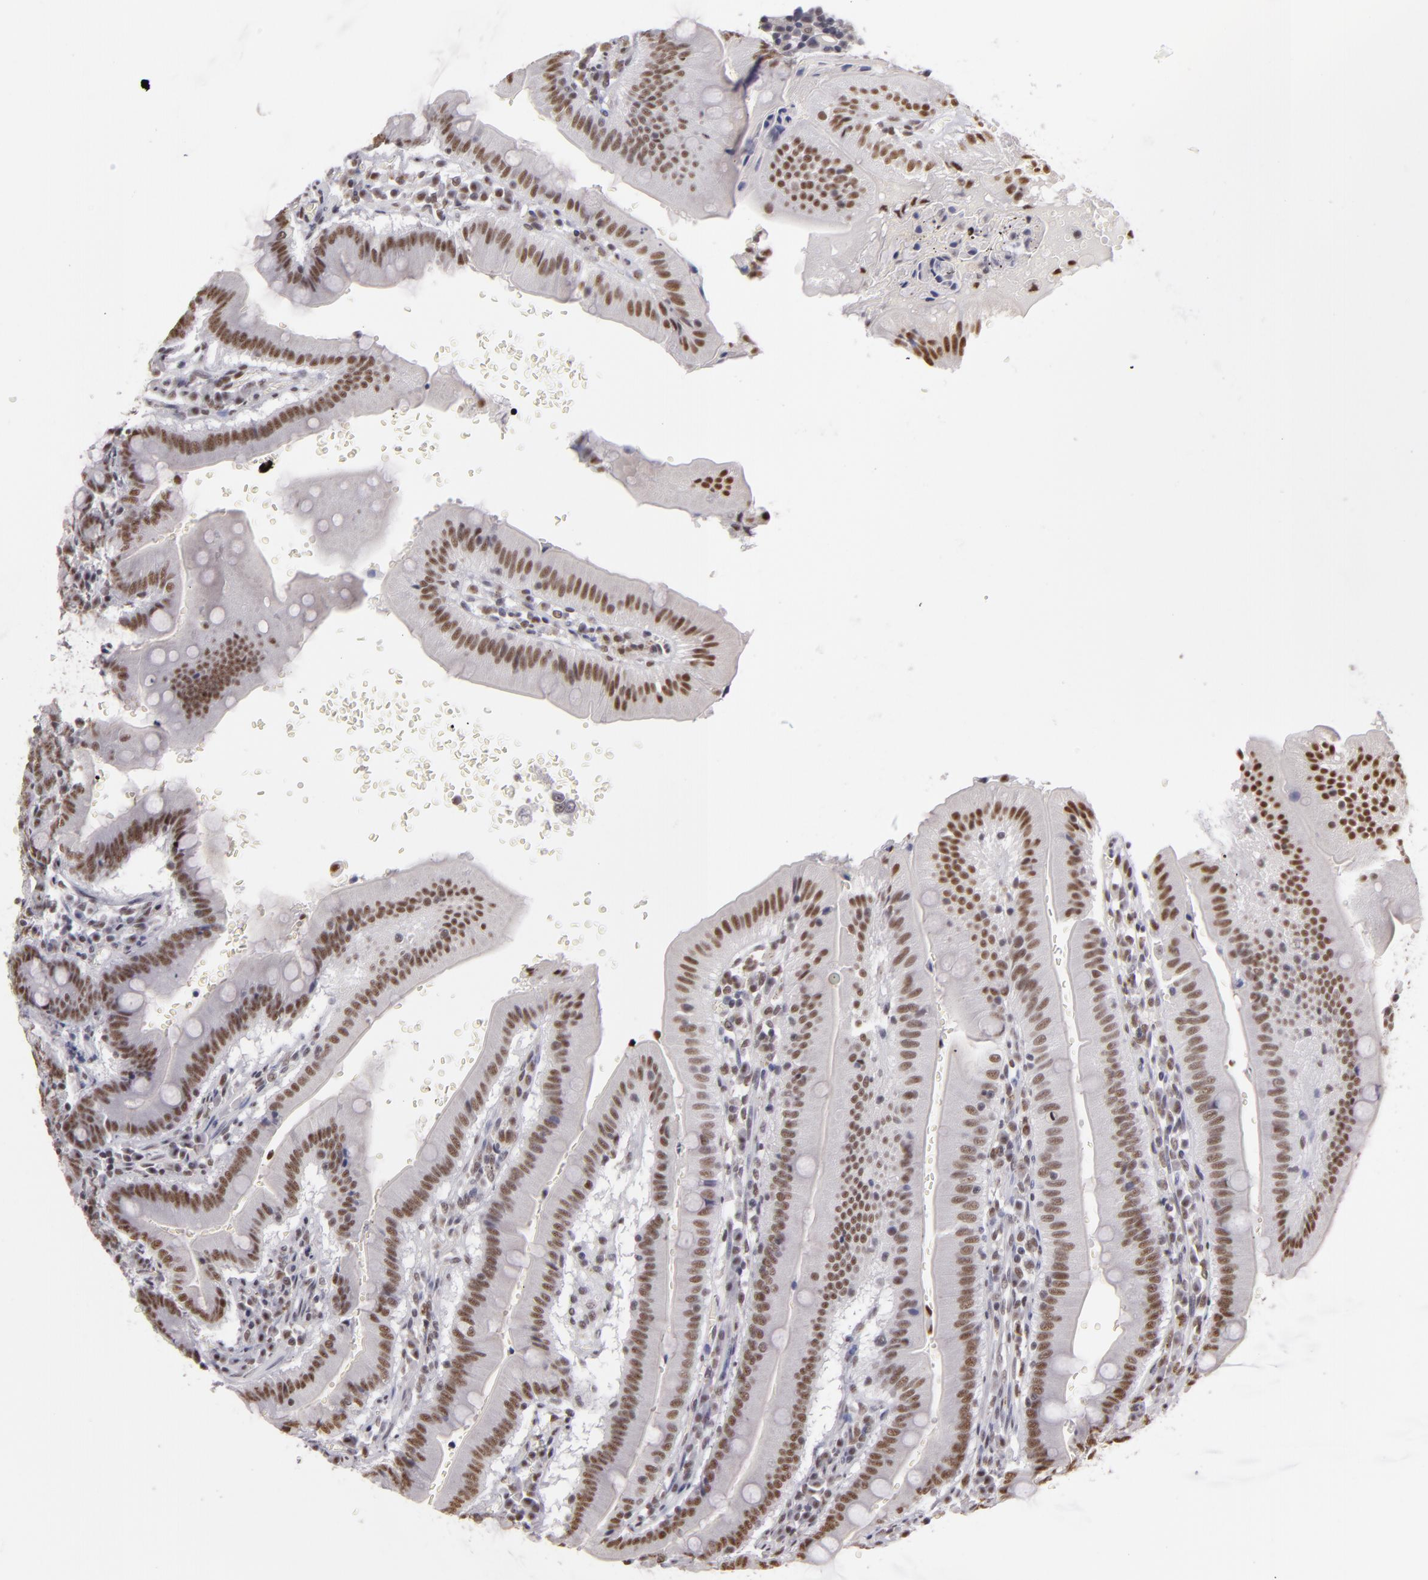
{"staining": {"intensity": "moderate", "quantity": ">75%", "location": "nuclear"}, "tissue": "small intestine", "cell_type": "Glandular cells", "image_type": "normal", "snomed": [{"axis": "morphology", "description": "Normal tissue, NOS"}, {"axis": "topography", "description": "Small intestine"}], "caption": "IHC image of unremarkable small intestine stained for a protein (brown), which reveals medium levels of moderate nuclear staining in about >75% of glandular cells.", "gene": "INTS6", "patient": {"sex": "male", "age": 71}}